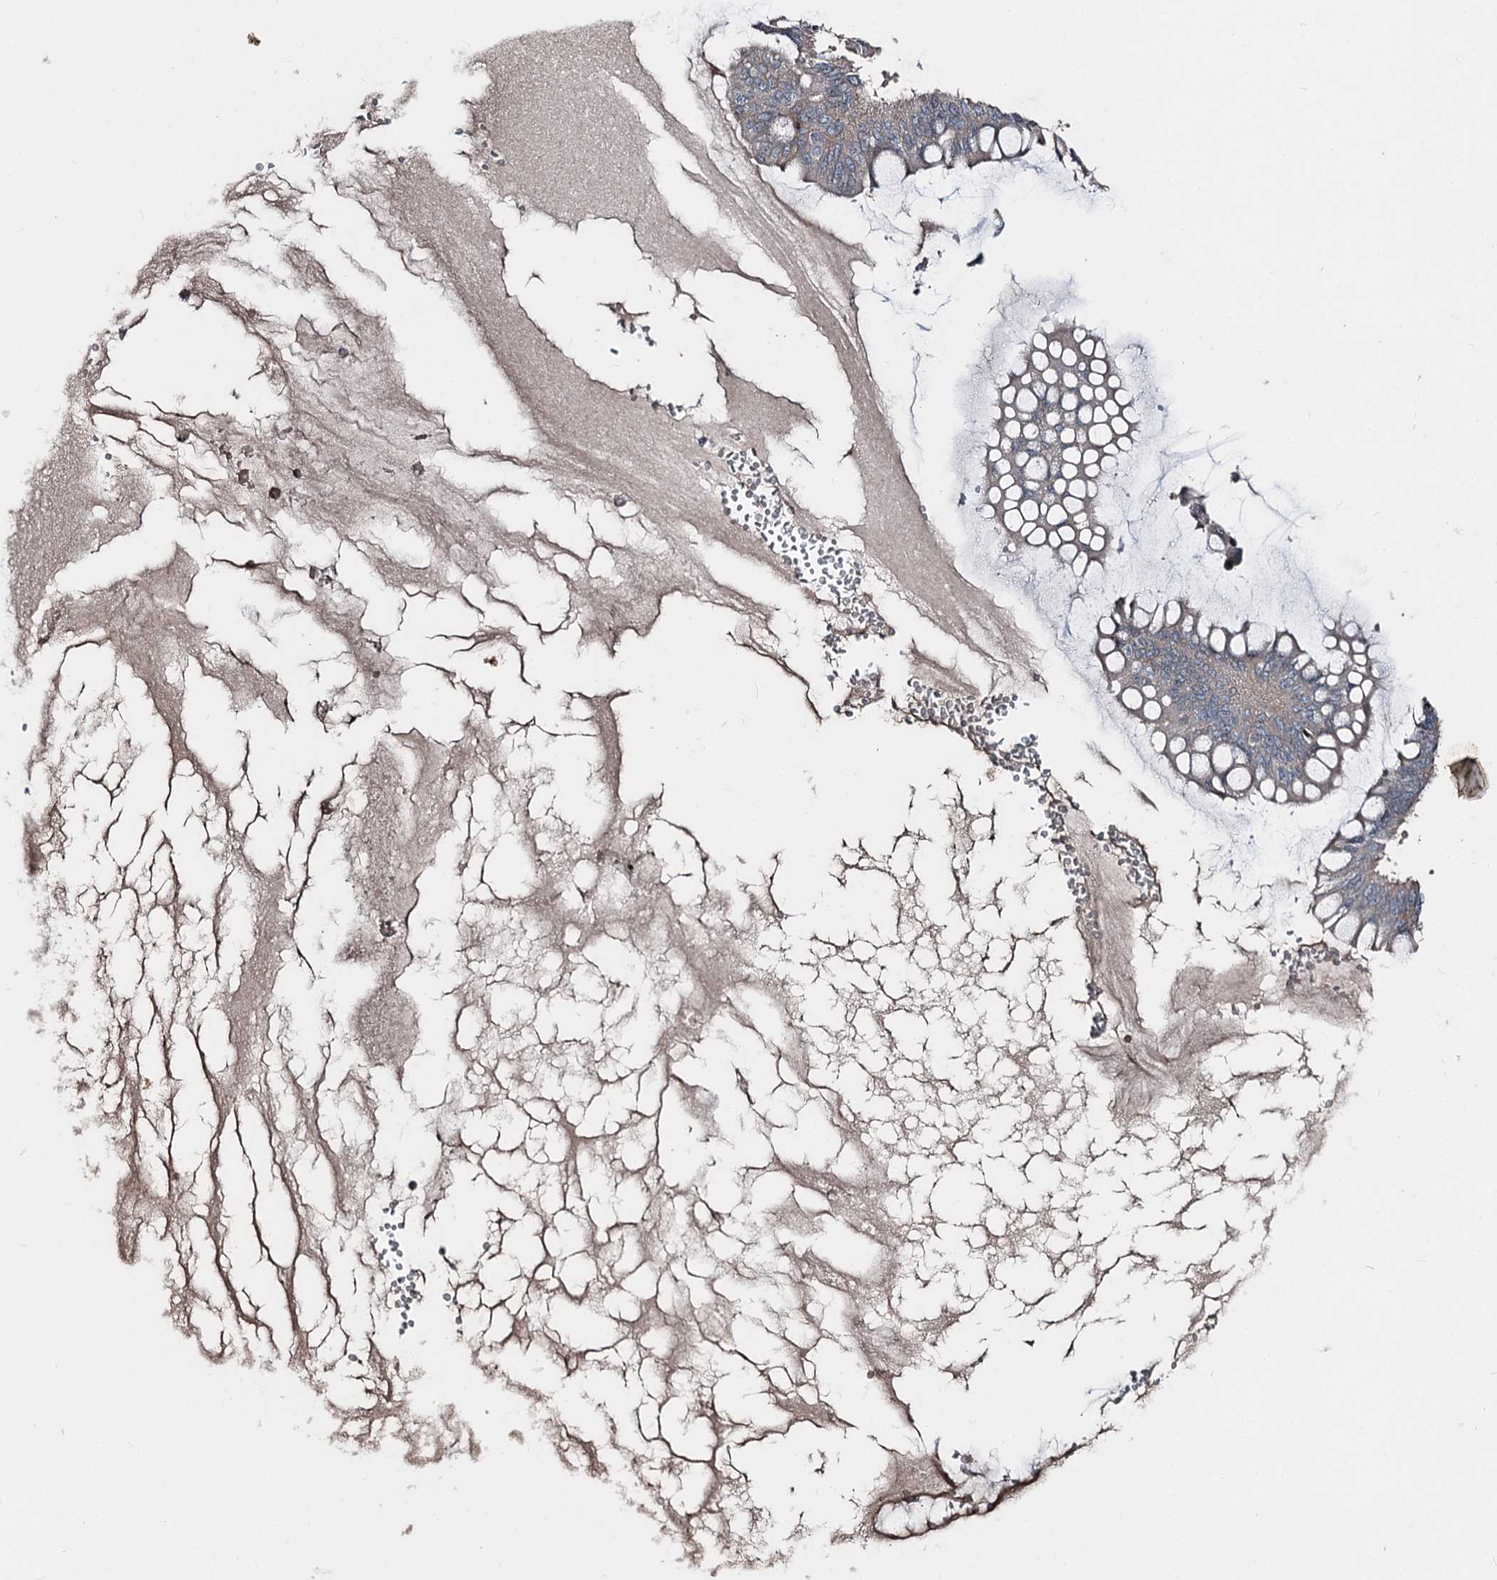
{"staining": {"intensity": "negative", "quantity": "none", "location": "none"}, "tissue": "ovarian cancer", "cell_type": "Tumor cells", "image_type": "cancer", "snomed": [{"axis": "morphology", "description": "Cystadenocarcinoma, mucinous, NOS"}, {"axis": "topography", "description": "Ovary"}], "caption": "This is an IHC histopathology image of human ovarian mucinous cystadenocarcinoma. There is no staining in tumor cells.", "gene": "ITFG2", "patient": {"sex": "female", "age": 73}}